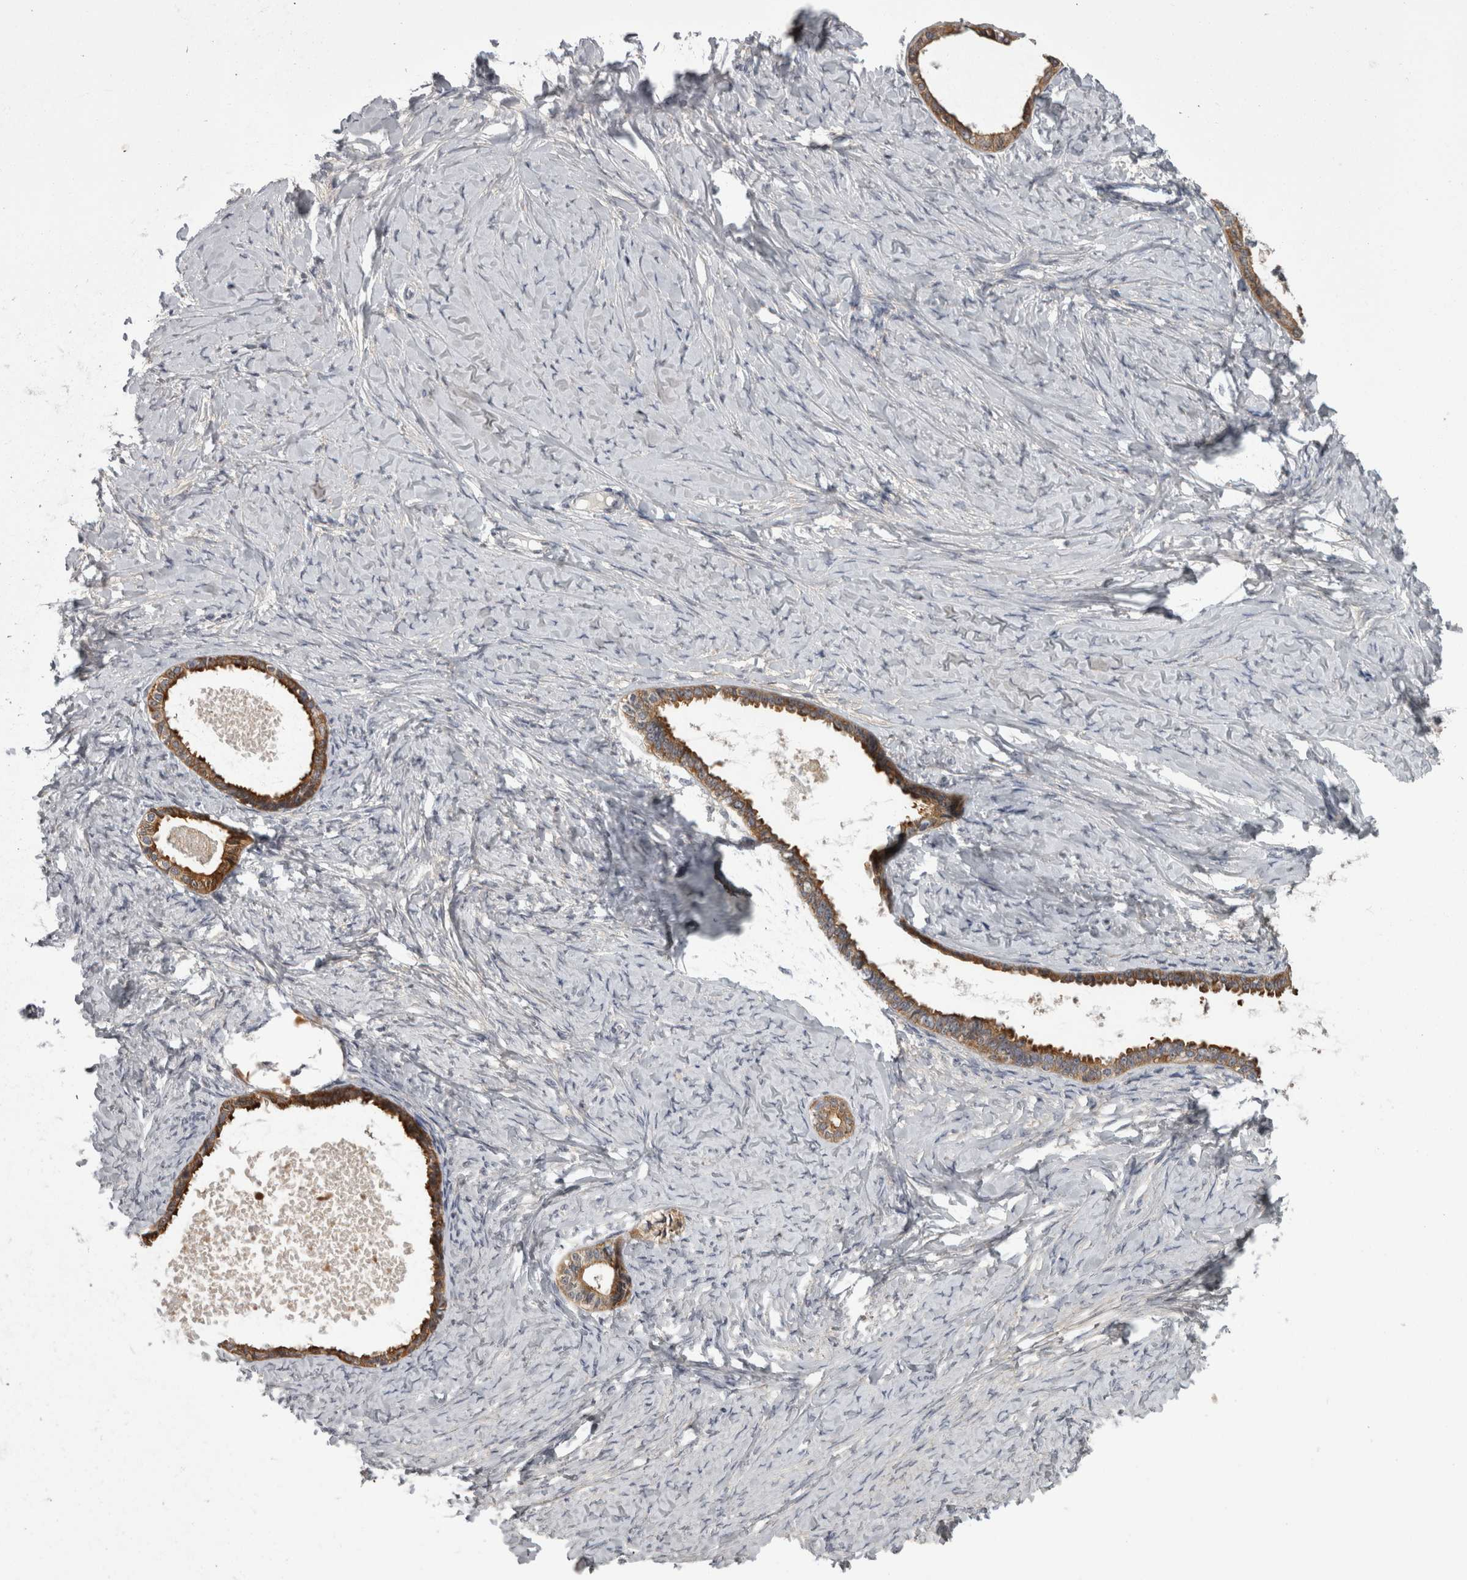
{"staining": {"intensity": "moderate", "quantity": ">75%", "location": "cytoplasmic/membranous"}, "tissue": "ovarian cancer", "cell_type": "Tumor cells", "image_type": "cancer", "snomed": [{"axis": "morphology", "description": "Cystadenocarcinoma, serous, NOS"}, {"axis": "topography", "description": "Ovary"}], "caption": "This is an image of immunohistochemistry staining of serous cystadenocarcinoma (ovarian), which shows moderate positivity in the cytoplasmic/membranous of tumor cells.", "gene": "PRKCI", "patient": {"sex": "female", "age": 79}}